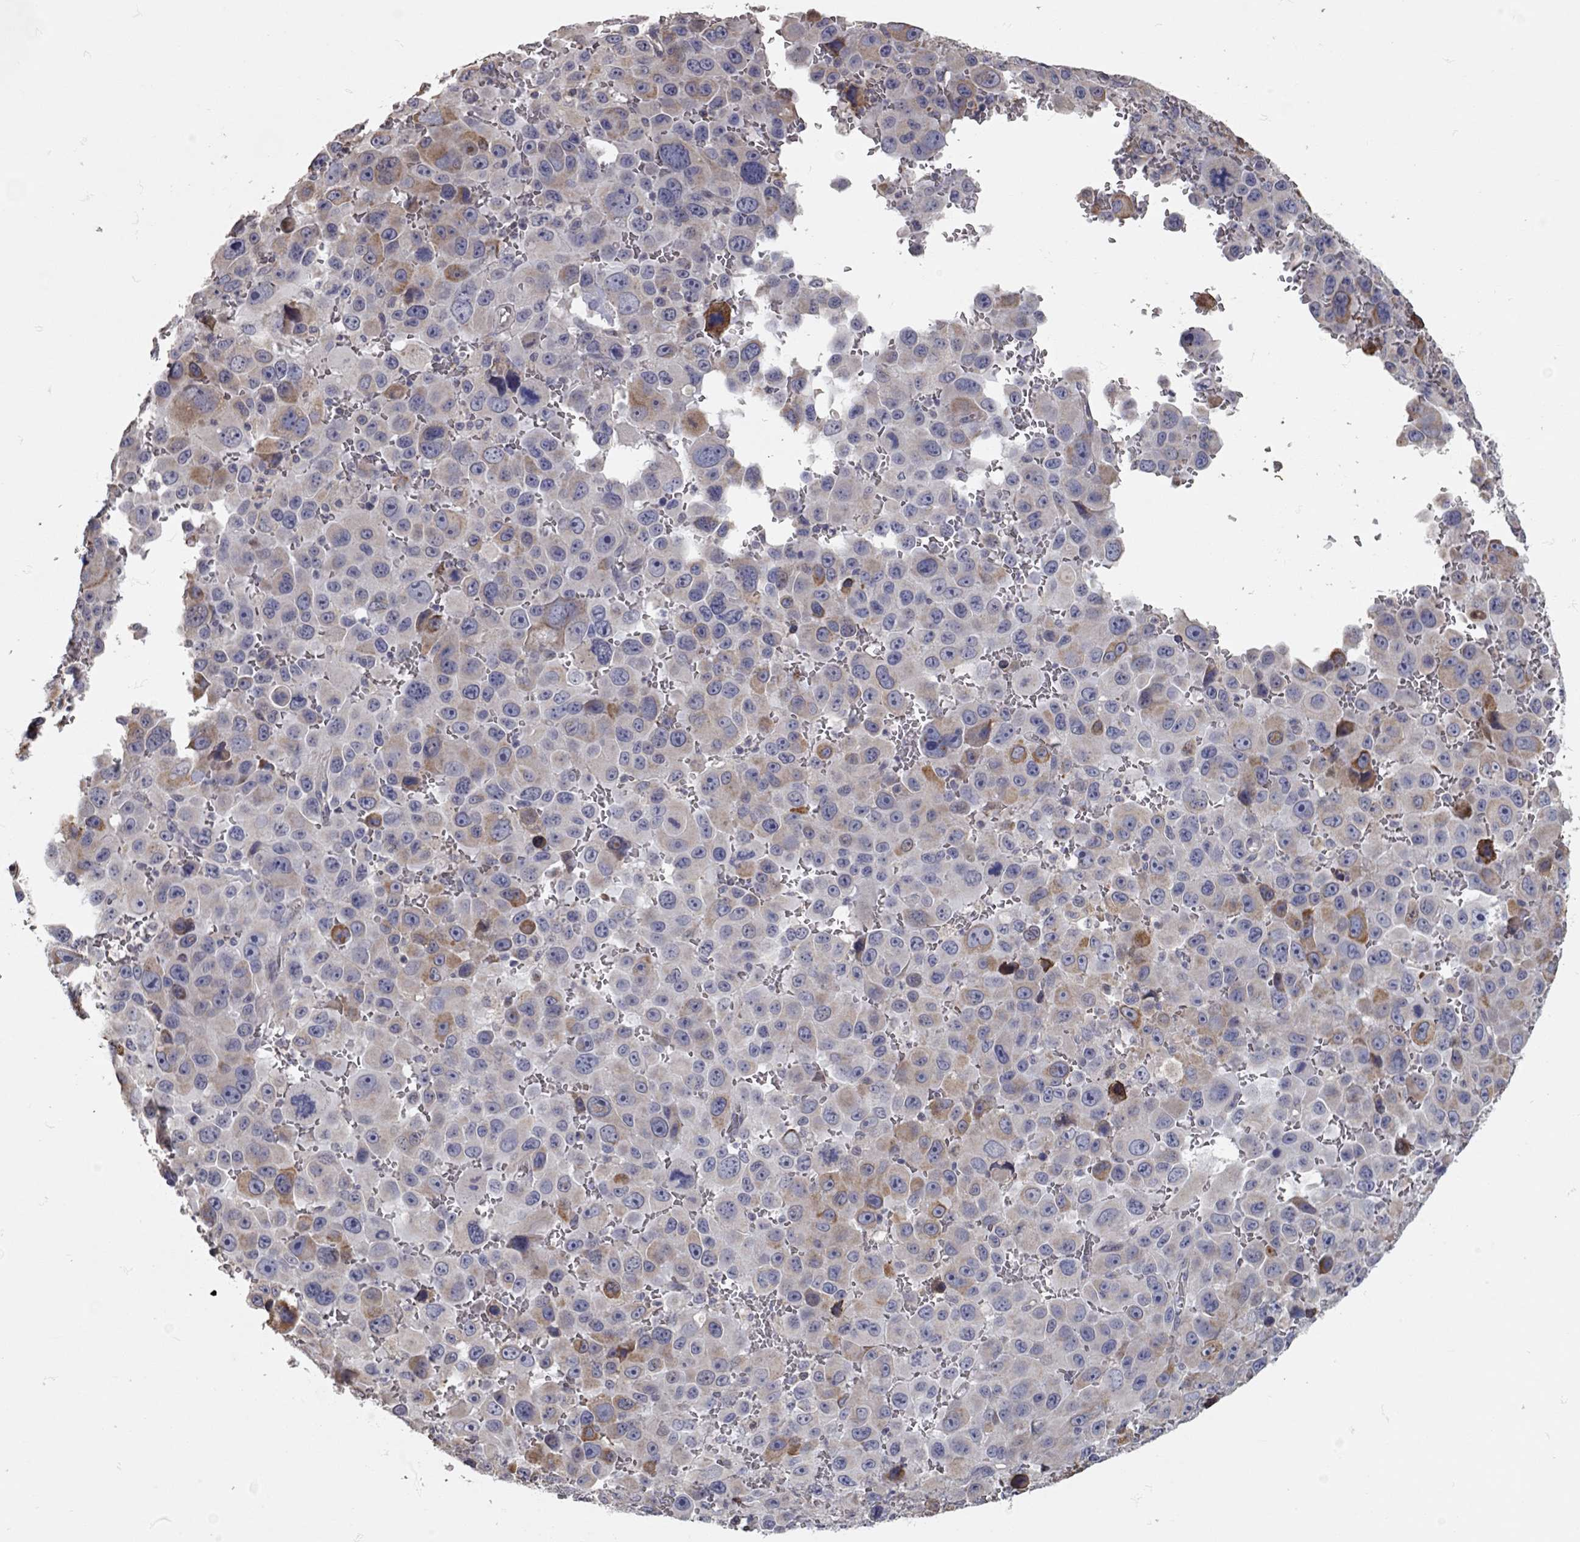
{"staining": {"intensity": "moderate", "quantity": "<25%", "location": "cytoplasmic/membranous"}, "tissue": "melanoma", "cell_type": "Tumor cells", "image_type": "cancer", "snomed": [{"axis": "morphology", "description": "Malignant melanoma, NOS"}, {"axis": "topography", "description": "Skin"}], "caption": "A brown stain labels moderate cytoplasmic/membranous staining of a protein in malignant melanoma tumor cells. The protein of interest is stained brown, and the nuclei are stained in blue (DAB (3,3'-diaminobenzidine) IHC with brightfield microscopy, high magnification).", "gene": "XAGE2", "patient": {"sex": "female", "age": 91}}